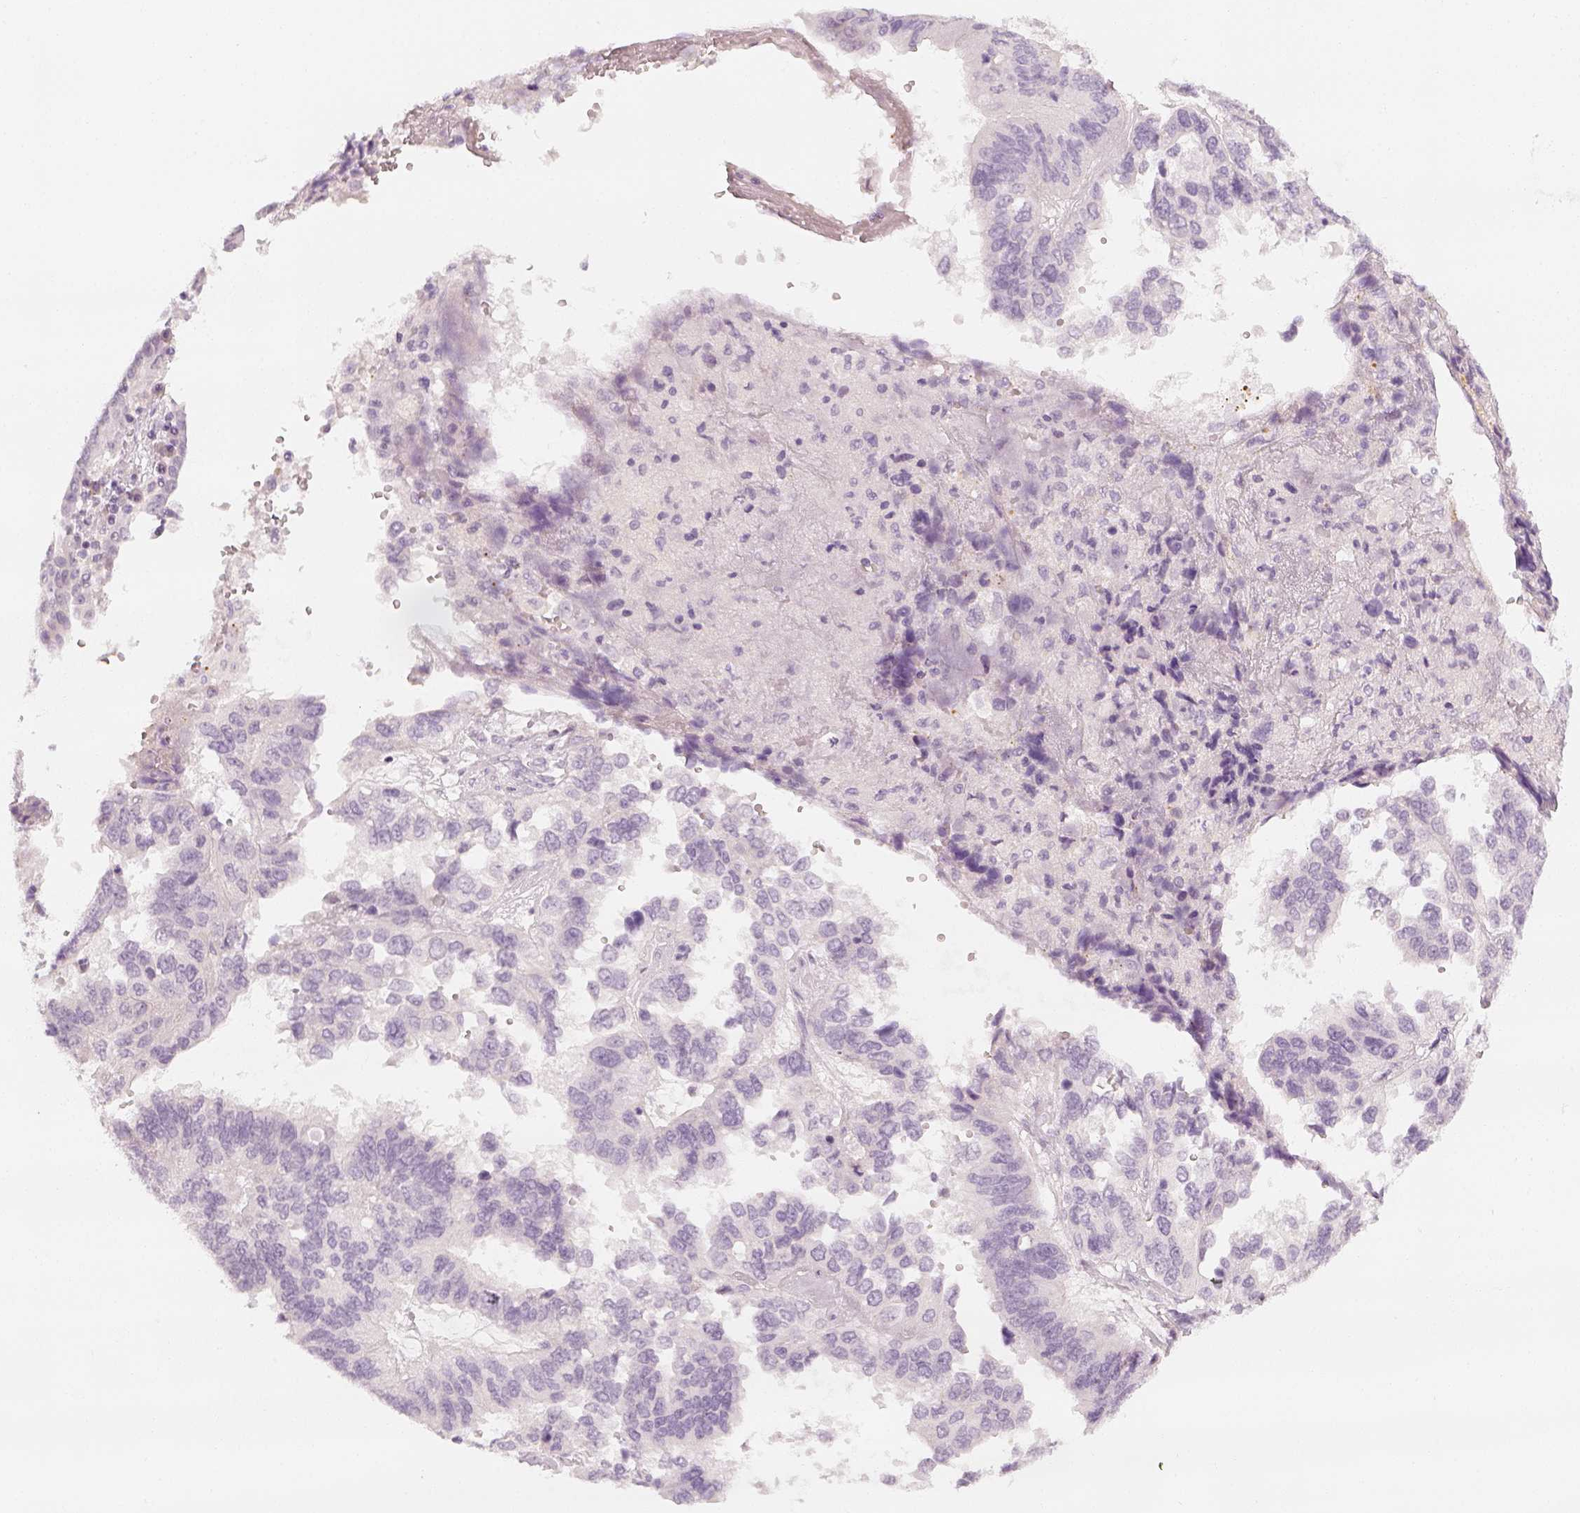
{"staining": {"intensity": "negative", "quantity": "none", "location": "none"}, "tissue": "ovarian cancer", "cell_type": "Tumor cells", "image_type": "cancer", "snomed": [{"axis": "morphology", "description": "Cystadenocarcinoma, serous, NOS"}, {"axis": "topography", "description": "Ovary"}], "caption": "The micrograph shows no staining of tumor cells in serous cystadenocarcinoma (ovarian). The staining is performed using DAB brown chromogen with nuclei counter-stained in using hematoxylin.", "gene": "KRTAP2-1", "patient": {"sex": "female", "age": 79}}